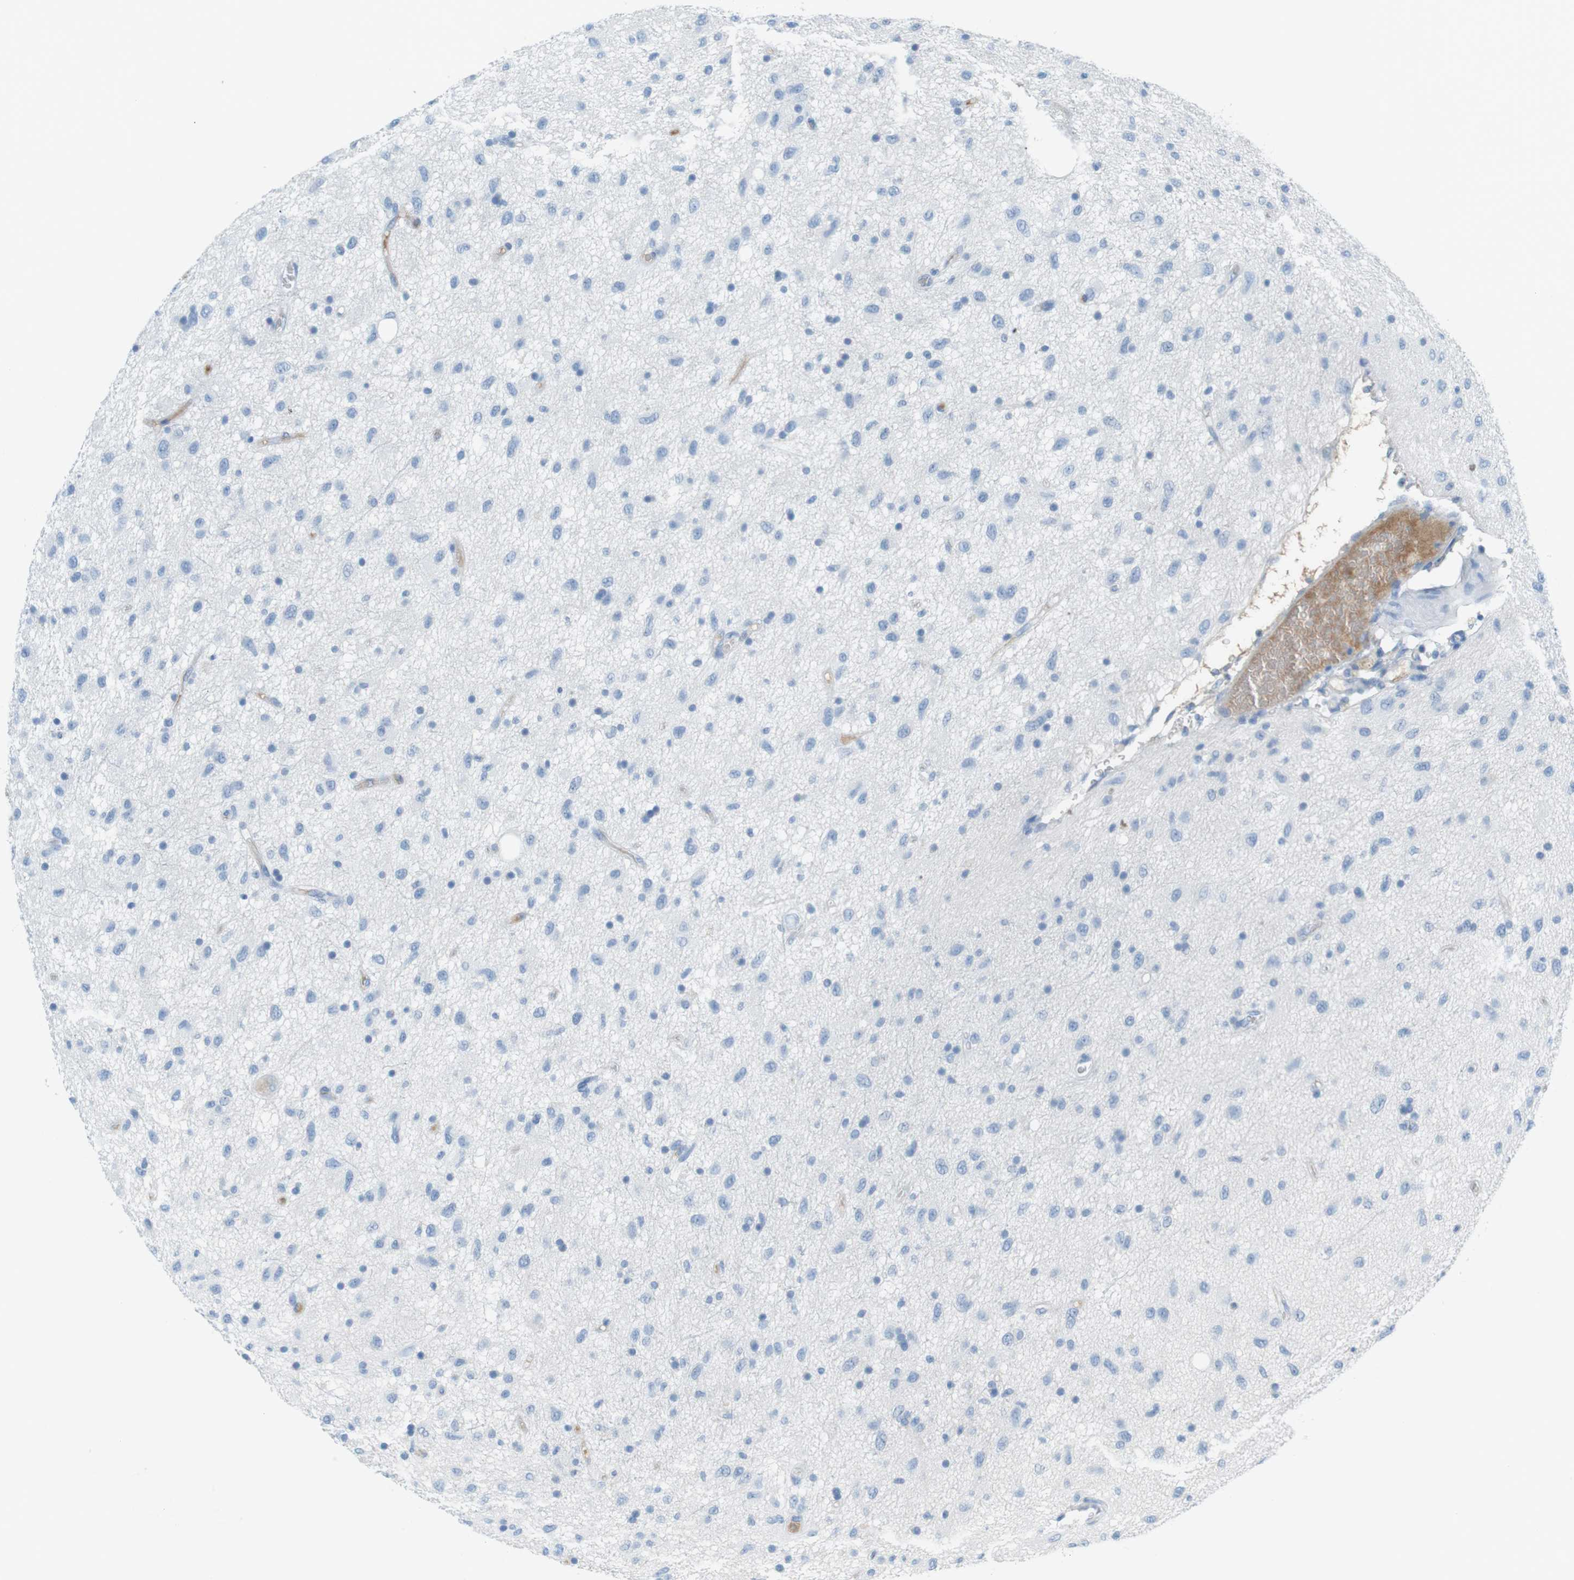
{"staining": {"intensity": "negative", "quantity": "none", "location": "none"}, "tissue": "glioma", "cell_type": "Tumor cells", "image_type": "cancer", "snomed": [{"axis": "morphology", "description": "Glioma, malignant, Low grade"}, {"axis": "topography", "description": "Brain"}], "caption": "High magnification brightfield microscopy of glioma stained with DAB (brown) and counterstained with hematoxylin (blue): tumor cells show no significant staining. (DAB (3,3'-diaminobenzidine) immunohistochemistry with hematoxylin counter stain).", "gene": "AZGP1", "patient": {"sex": "male", "age": 77}}